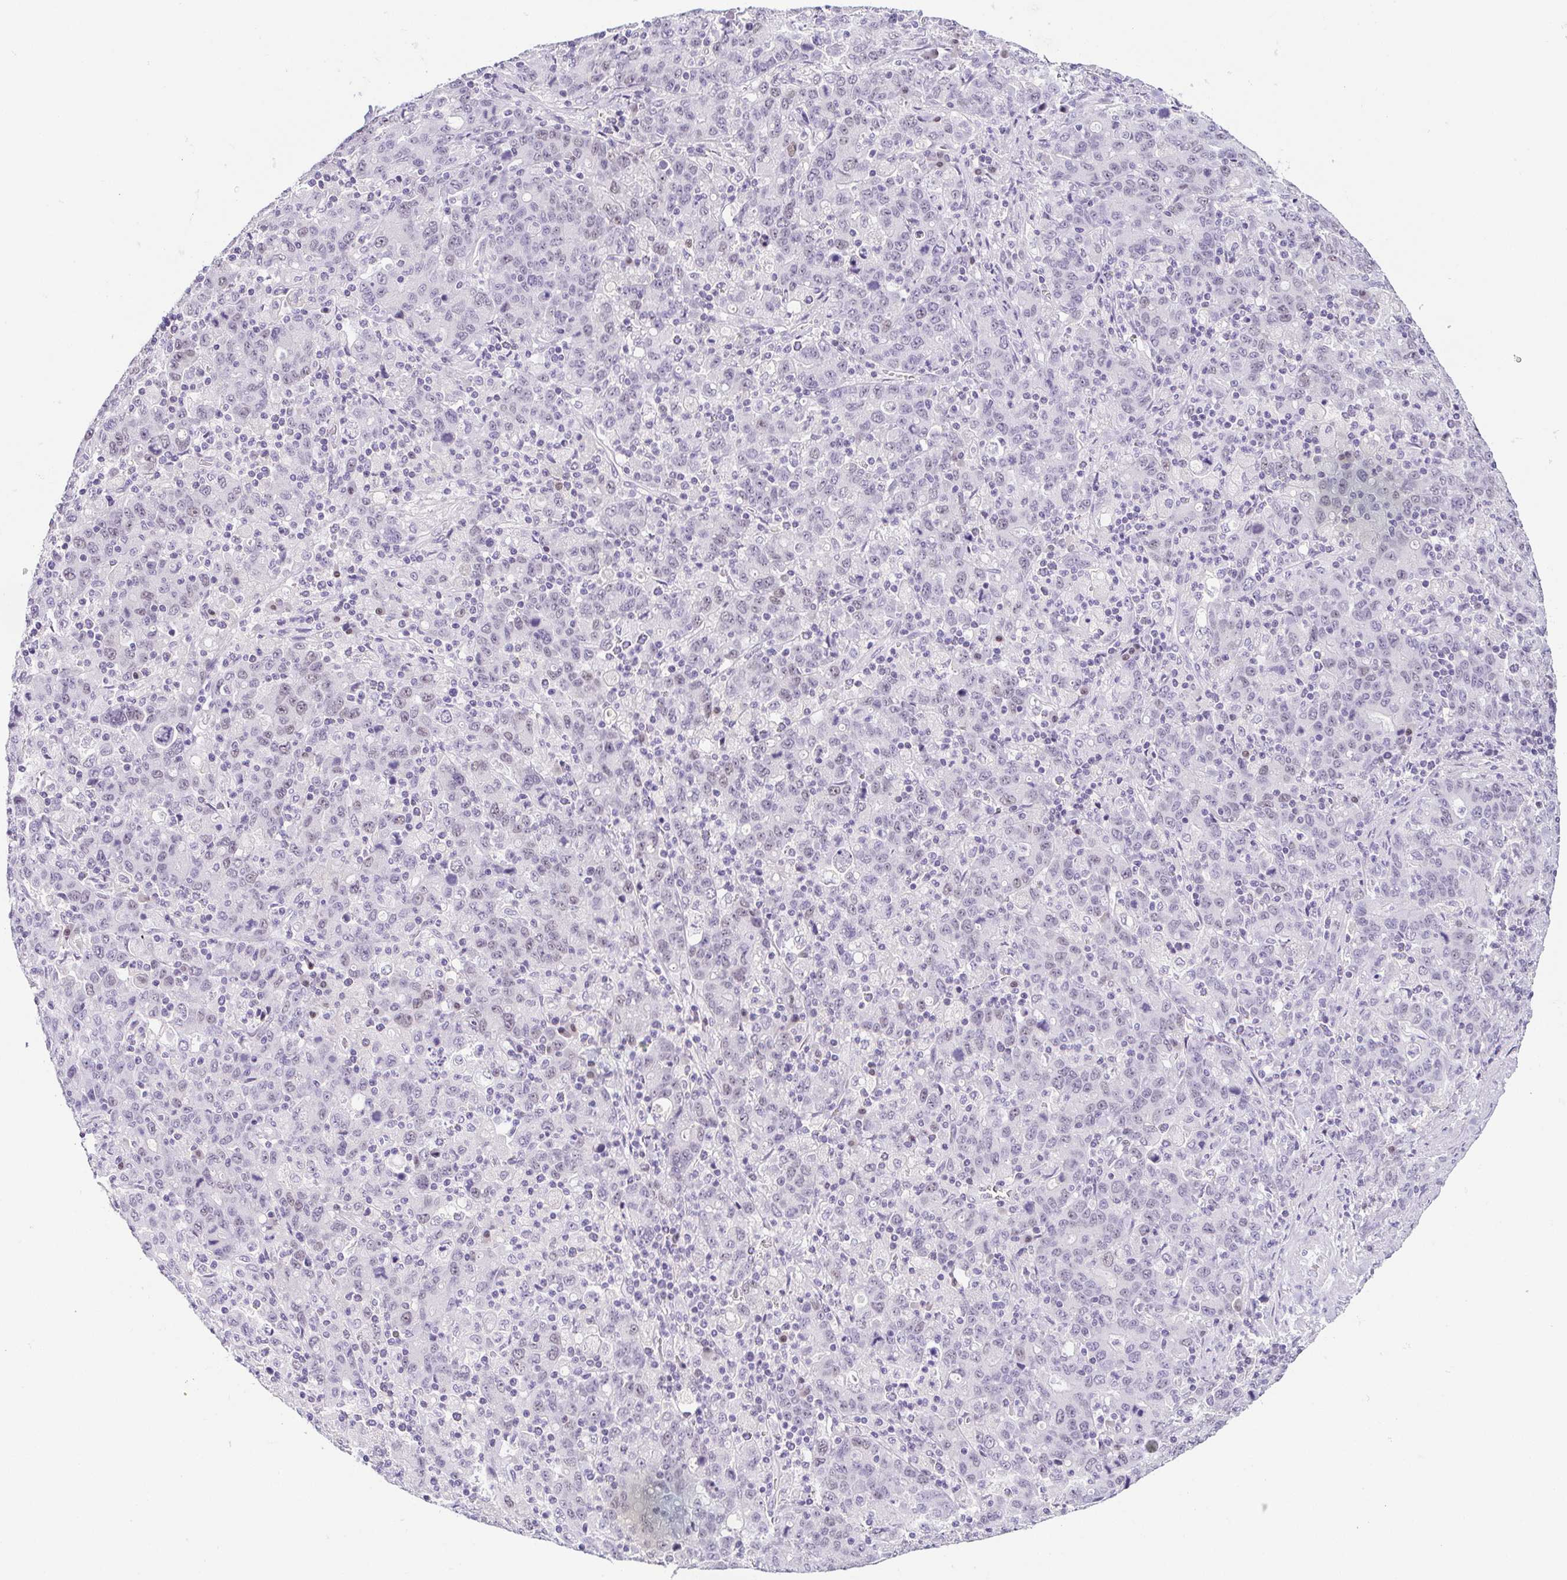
{"staining": {"intensity": "negative", "quantity": "none", "location": "none"}, "tissue": "stomach cancer", "cell_type": "Tumor cells", "image_type": "cancer", "snomed": [{"axis": "morphology", "description": "Adenocarcinoma, NOS"}, {"axis": "topography", "description": "Stomach, upper"}], "caption": "Adenocarcinoma (stomach) was stained to show a protein in brown. There is no significant expression in tumor cells.", "gene": "TCF3", "patient": {"sex": "male", "age": 69}}